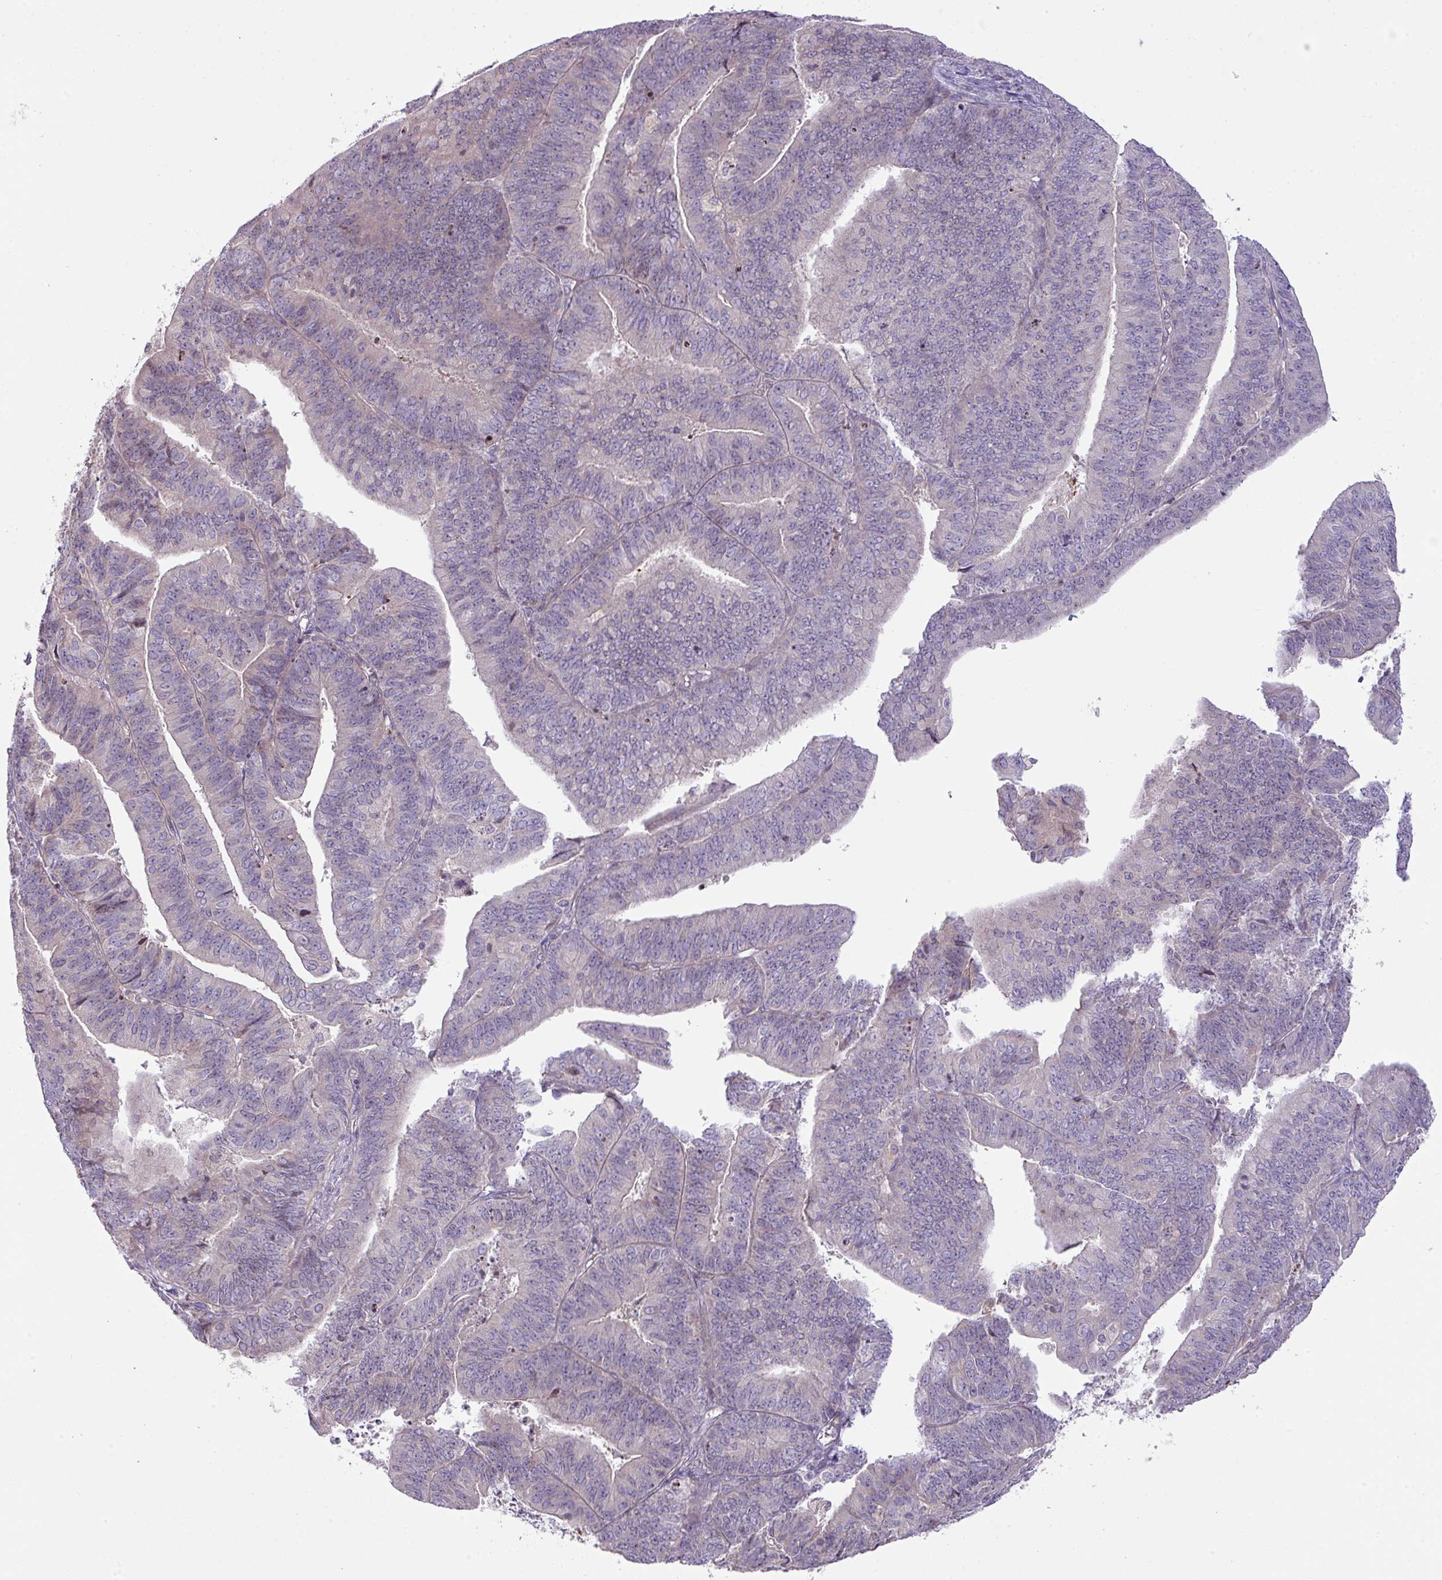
{"staining": {"intensity": "negative", "quantity": "none", "location": "none"}, "tissue": "endometrial cancer", "cell_type": "Tumor cells", "image_type": "cancer", "snomed": [{"axis": "morphology", "description": "Adenocarcinoma, NOS"}, {"axis": "topography", "description": "Endometrium"}], "caption": "Immunohistochemistry image of neoplastic tissue: endometrial cancer (adenocarcinoma) stained with DAB reveals no significant protein expression in tumor cells. The staining is performed using DAB brown chromogen with nuclei counter-stained in using hematoxylin.", "gene": "ZNF394", "patient": {"sex": "female", "age": 73}}